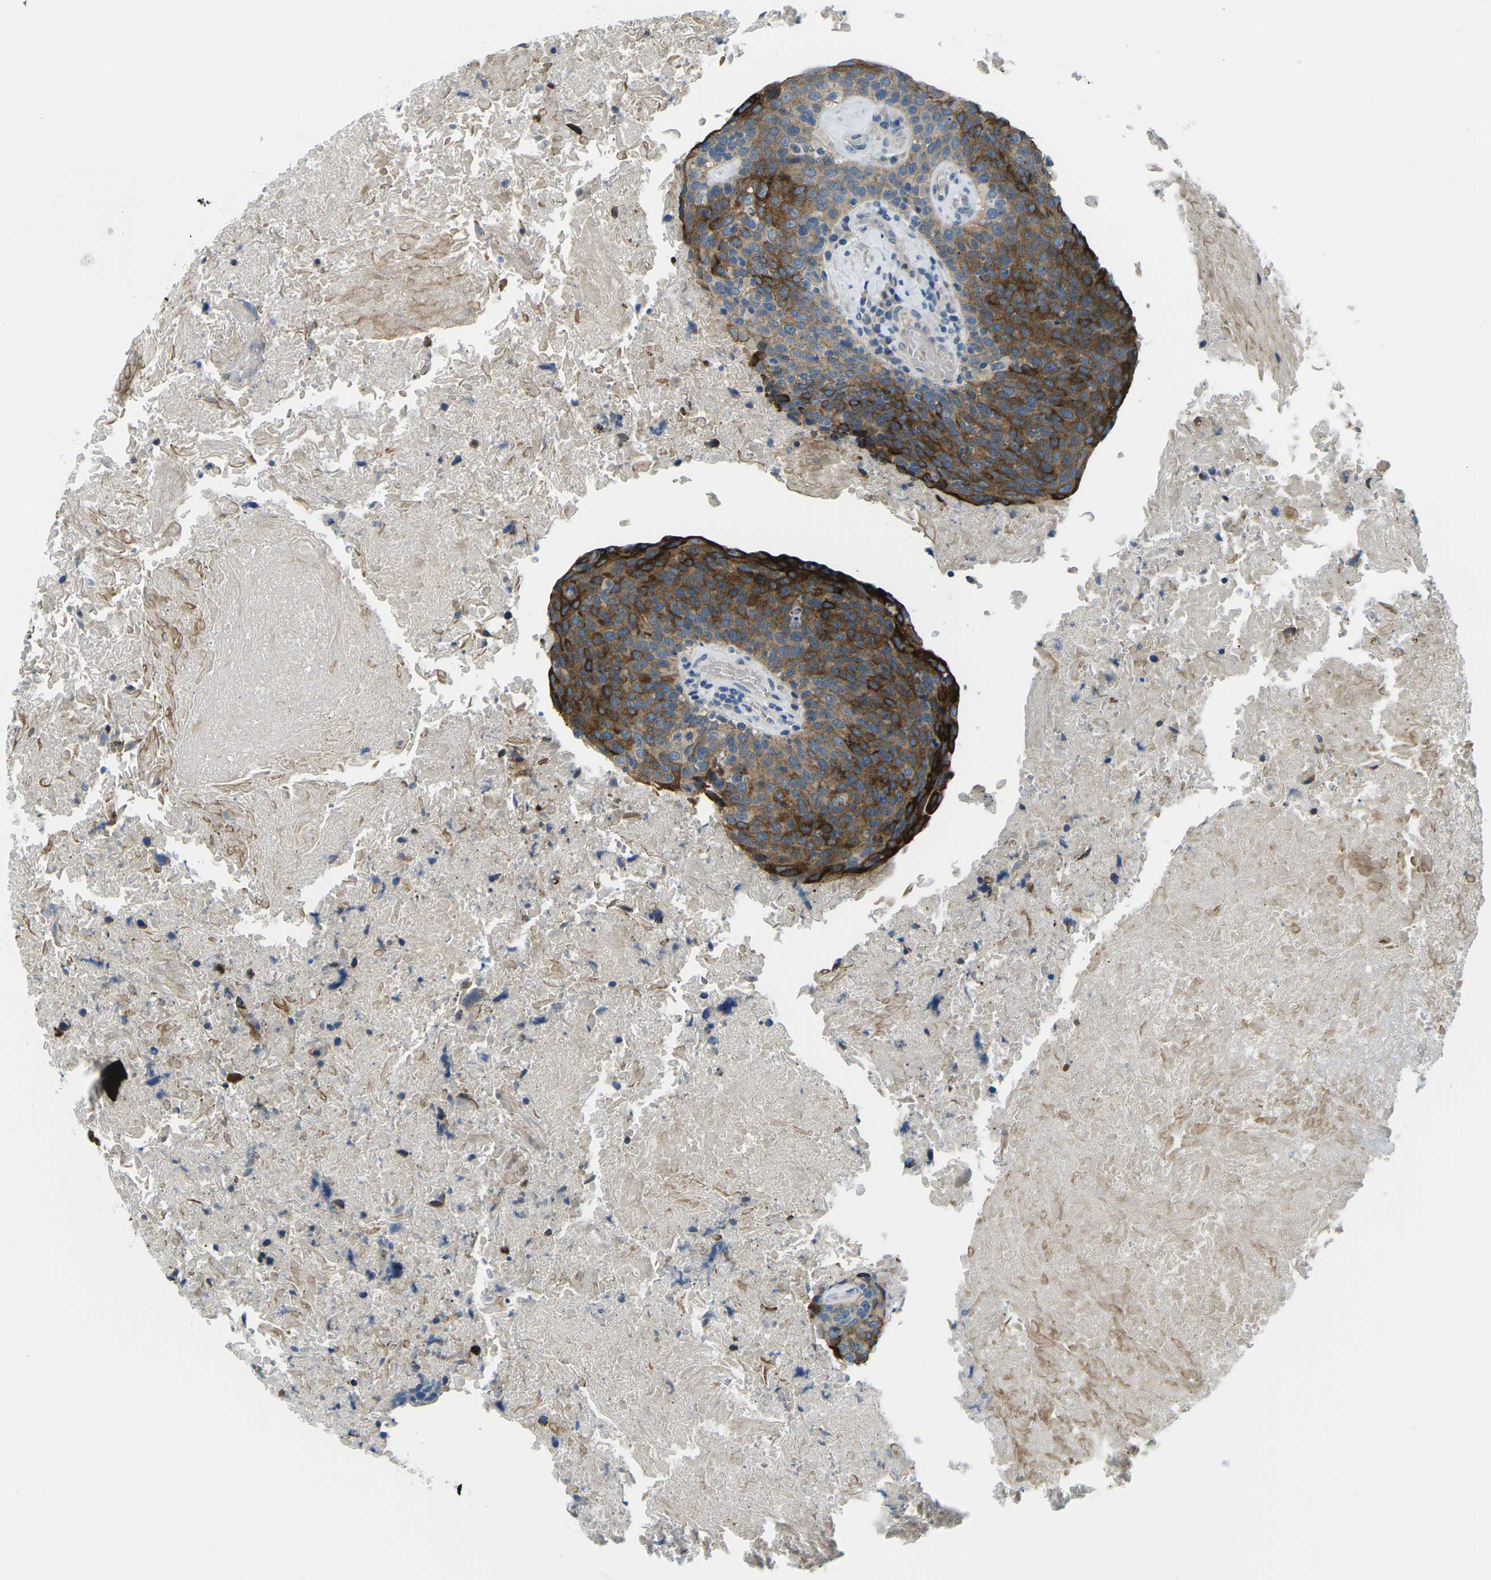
{"staining": {"intensity": "strong", "quantity": ">75%", "location": "cytoplasmic/membranous"}, "tissue": "head and neck cancer", "cell_type": "Tumor cells", "image_type": "cancer", "snomed": [{"axis": "morphology", "description": "Squamous cell carcinoma, NOS"}, {"axis": "morphology", "description": "Squamous cell carcinoma, metastatic, NOS"}, {"axis": "topography", "description": "Lymph node"}, {"axis": "topography", "description": "Head-Neck"}], "caption": "There is high levels of strong cytoplasmic/membranous staining in tumor cells of metastatic squamous cell carcinoma (head and neck), as demonstrated by immunohistochemical staining (brown color).", "gene": "CTNND1", "patient": {"sex": "male", "age": 62}}